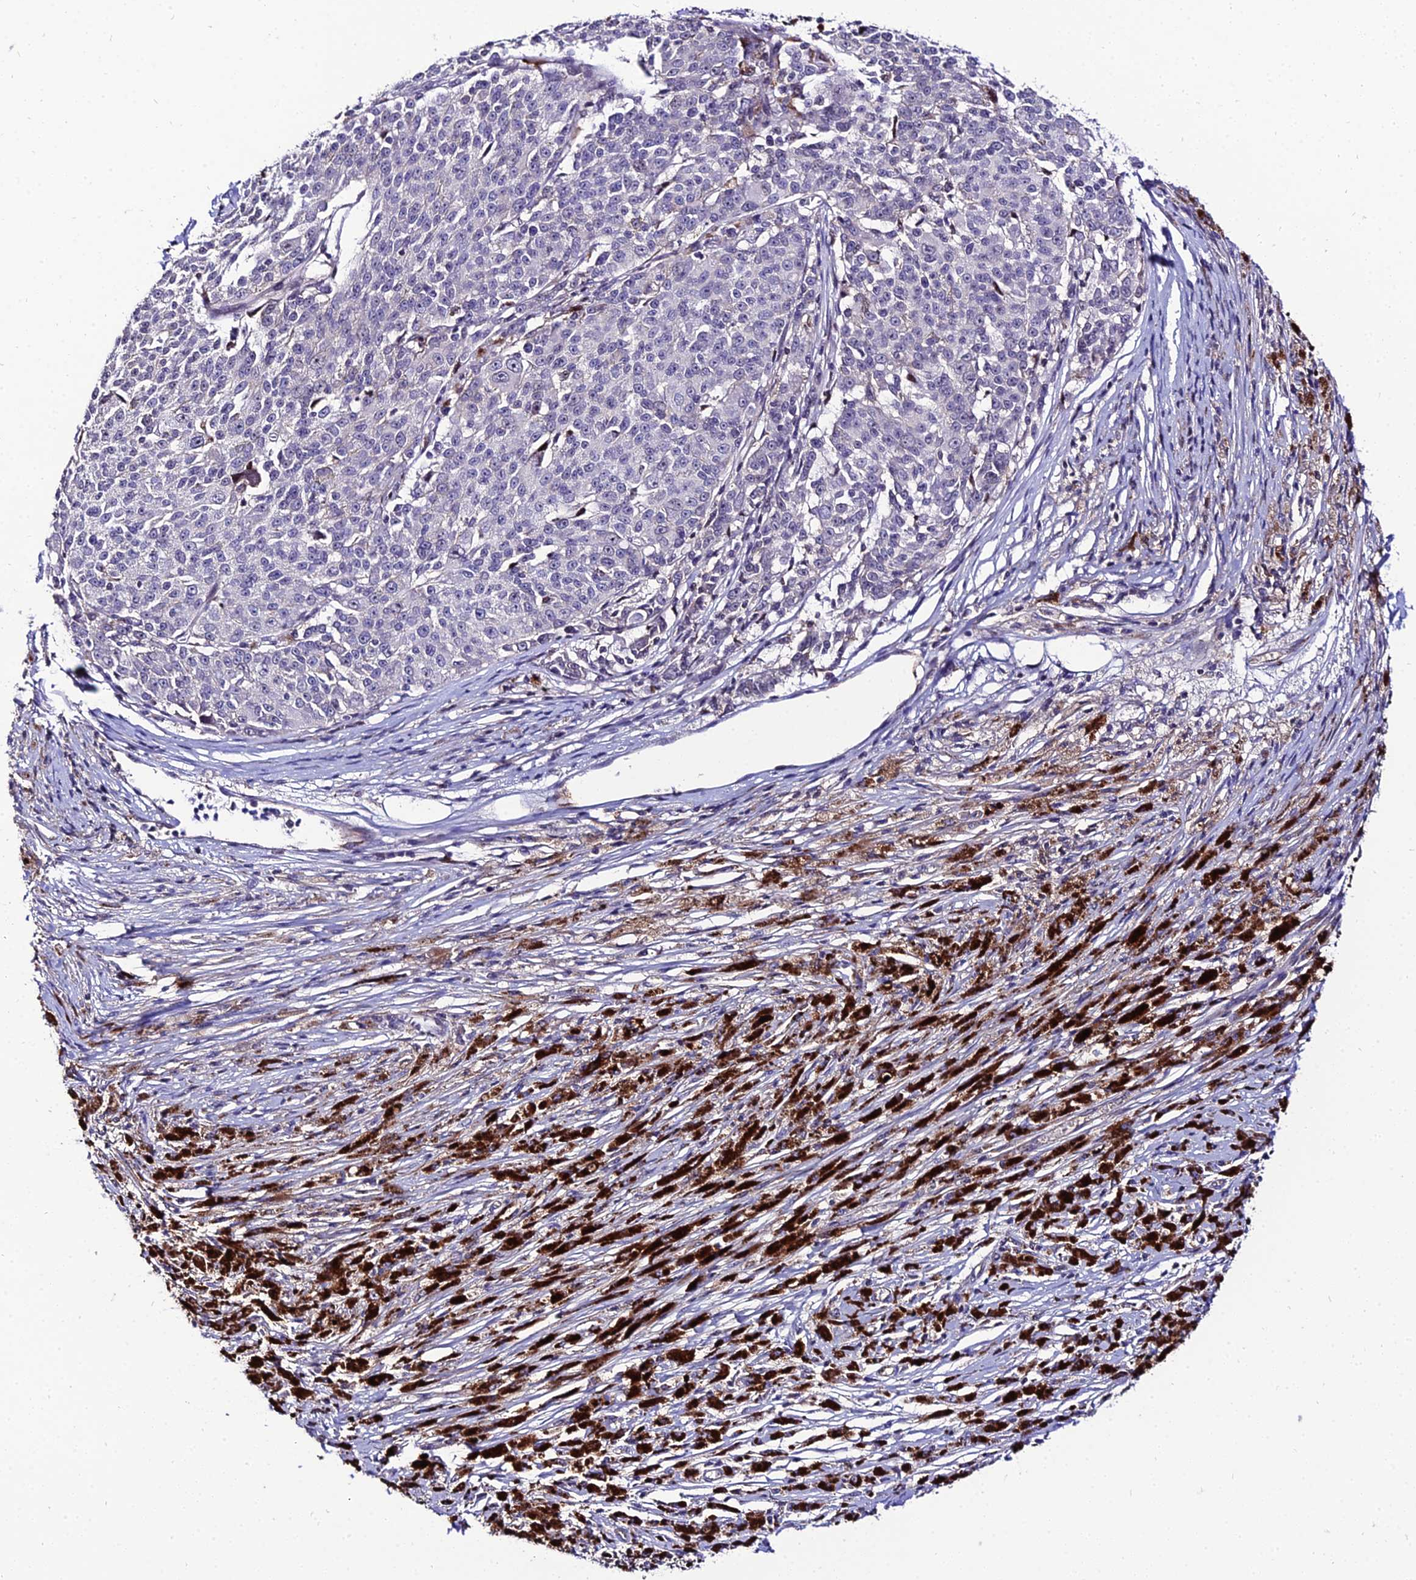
{"staining": {"intensity": "negative", "quantity": "none", "location": "none"}, "tissue": "melanoma", "cell_type": "Tumor cells", "image_type": "cancer", "snomed": [{"axis": "morphology", "description": "Malignant melanoma, NOS"}, {"axis": "topography", "description": "Skin"}], "caption": "High power microscopy photomicrograph of an immunohistochemistry (IHC) histopathology image of malignant melanoma, revealing no significant expression in tumor cells. (Brightfield microscopy of DAB (3,3'-diaminobenzidine) immunohistochemistry (IHC) at high magnification).", "gene": "SHQ1", "patient": {"sex": "female", "age": 52}}